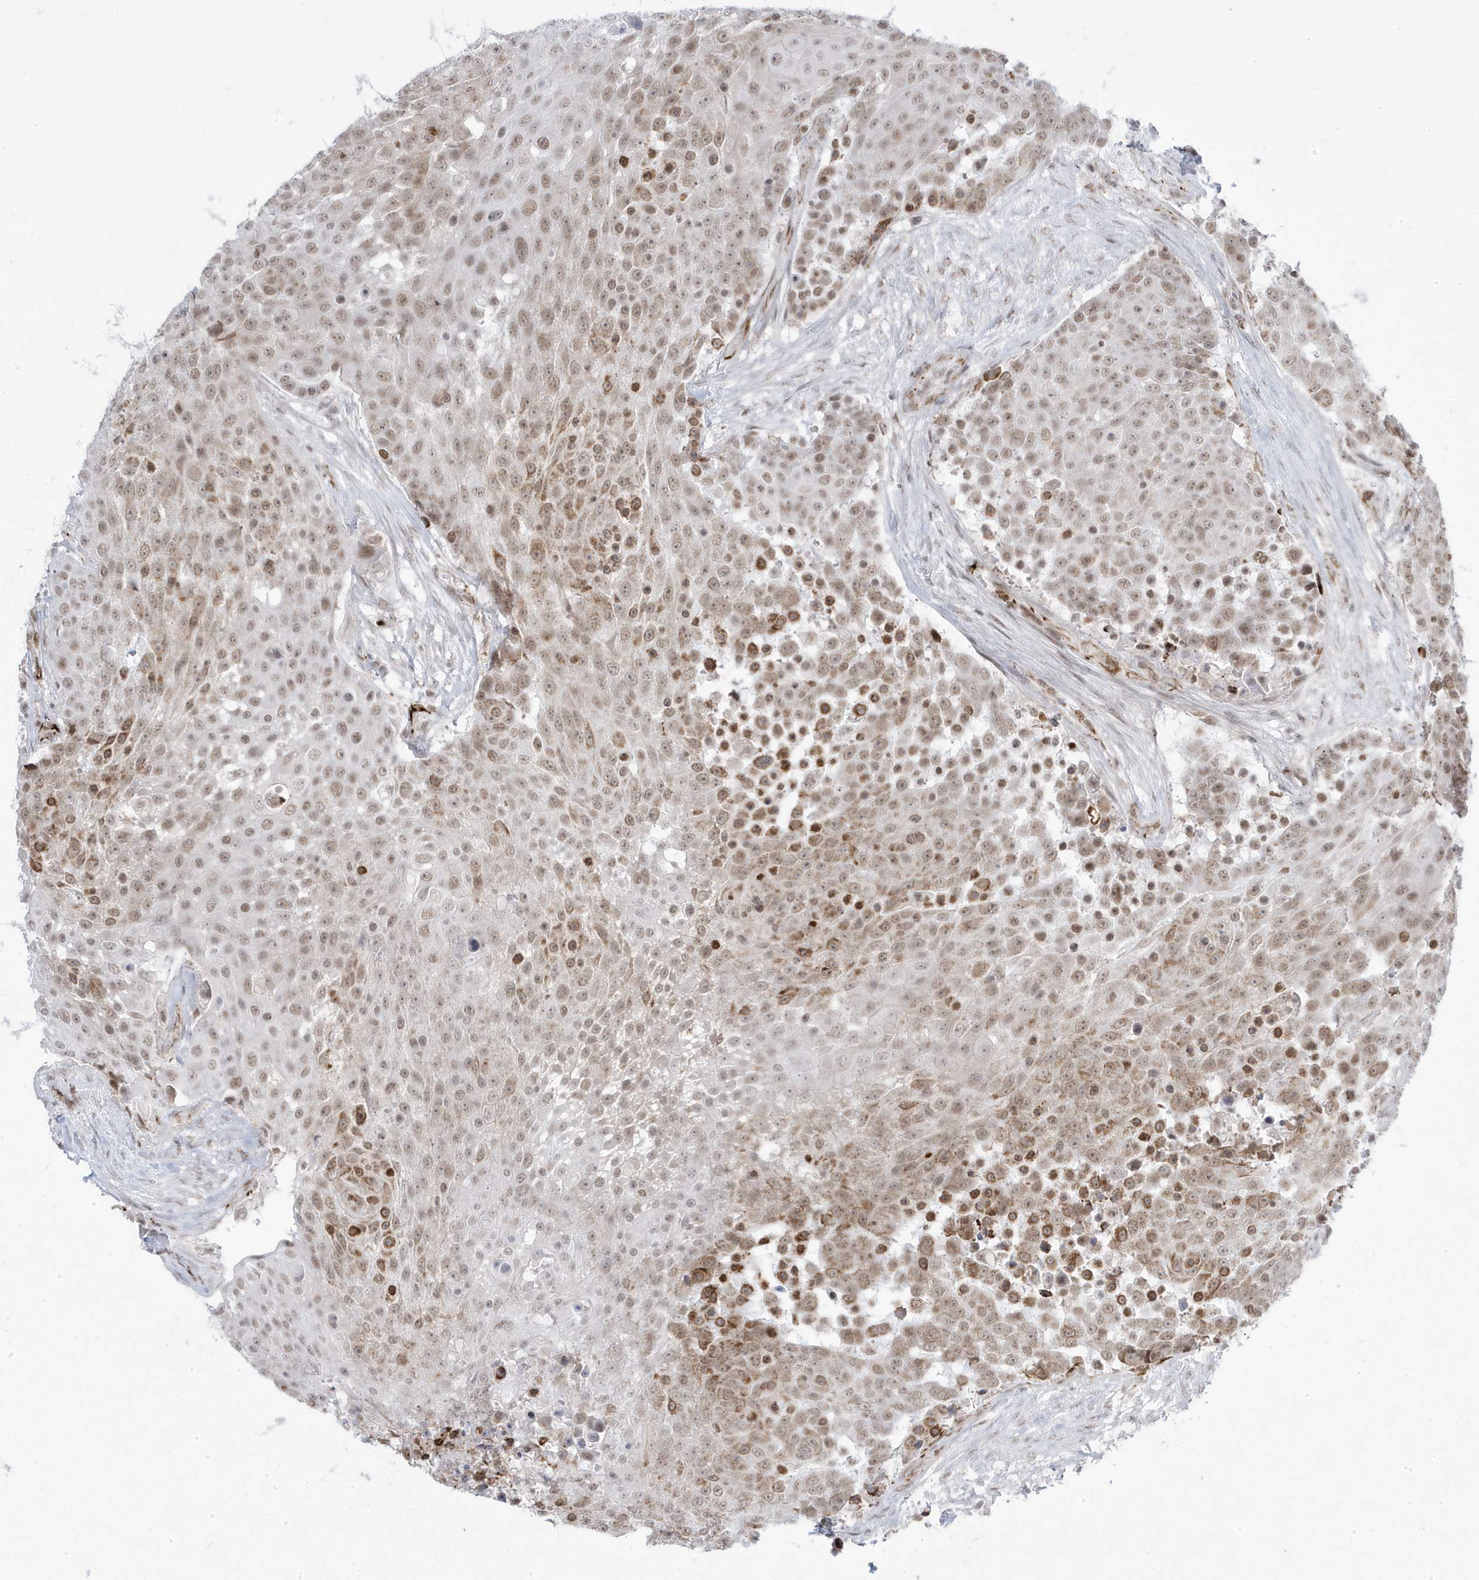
{"staining": {"intensity": "moderate", "quantity": ">75%", "location": "nuclear"}, "tissue": "urothelial cancer", "cell_type": "Tumor cells", "image_type": "cancer", "snomed": [{"axis": "morphology", "description": "Urothelial carcinoma, High grade"}, {"axis": "topography", "description": "Urinary bladder"}], "caption": "High-grade urothelial carcinoma tissue shows moderate nuclear positivity in about >75% of tumor cells, visualized by immunohistochemistry.", "gene": "ADAMTSL3", "patient": {"sex": "female", "age": 63}}